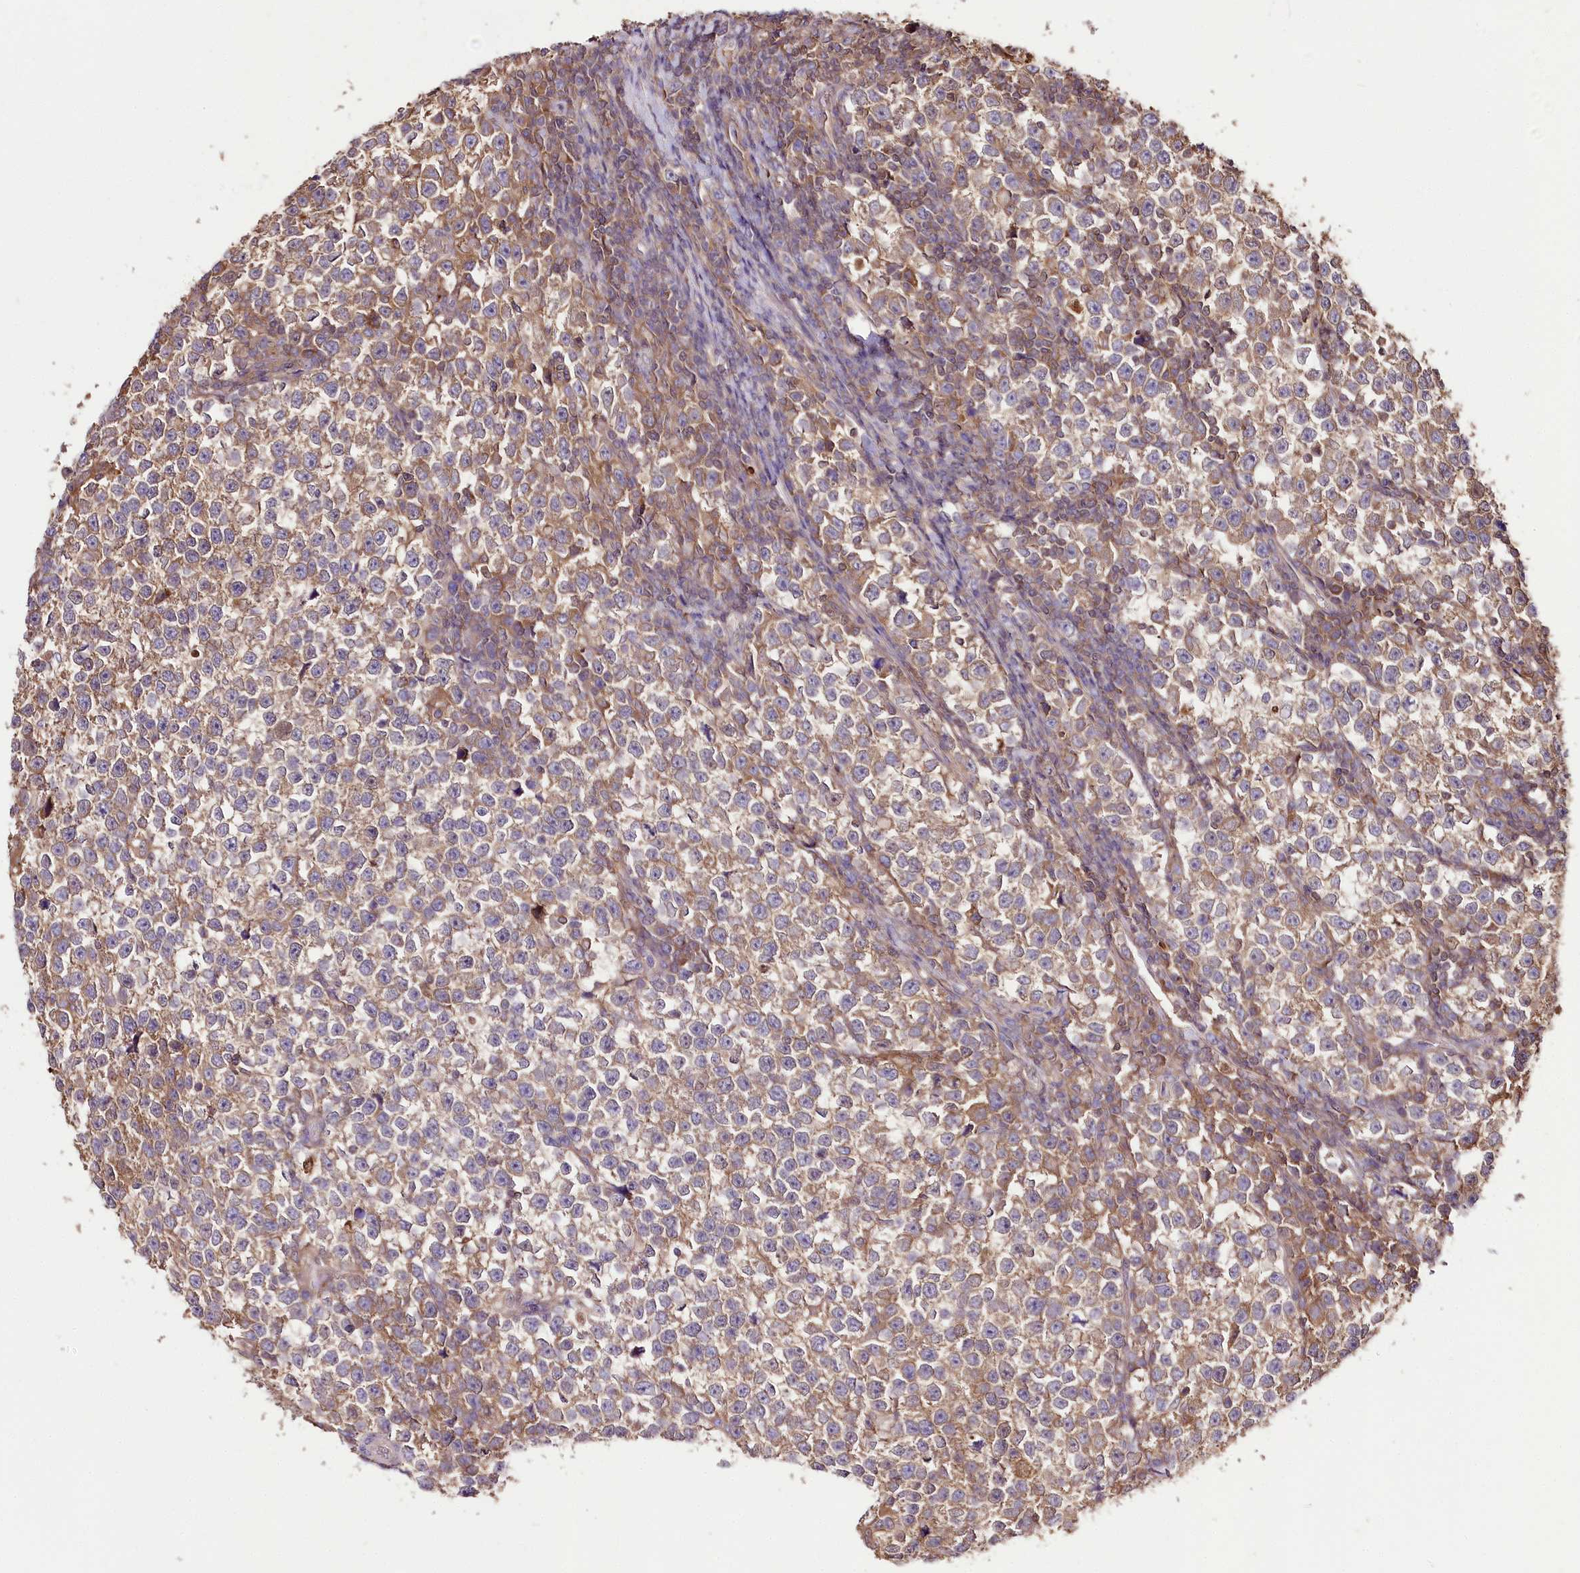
{"staining": {"intensity": "moderate", "quantity": "25%-75%", "location": "cytoplasmic/membranous"}, "tissue": "testis cancer", "cell_type": "Tumor cells", "image_type": "cancer", "snomed": [{"axis": "morphology", "description": "Normal tissue, NOS"}, {"axis": "morphology", "description": "Seminoma, NOS"}, {"axis": "topography", "description": "Testis"}], "caption": "Immunohistochemistry micrograph of human testis seminoma stained for a protein (brown), which reveals medium levels of moderate cytoplasmic/membranous staining in approximately 25%-75% of tumor cells.", "gene": "UGP2", "patient": {"sex": "male", "age": 43}}